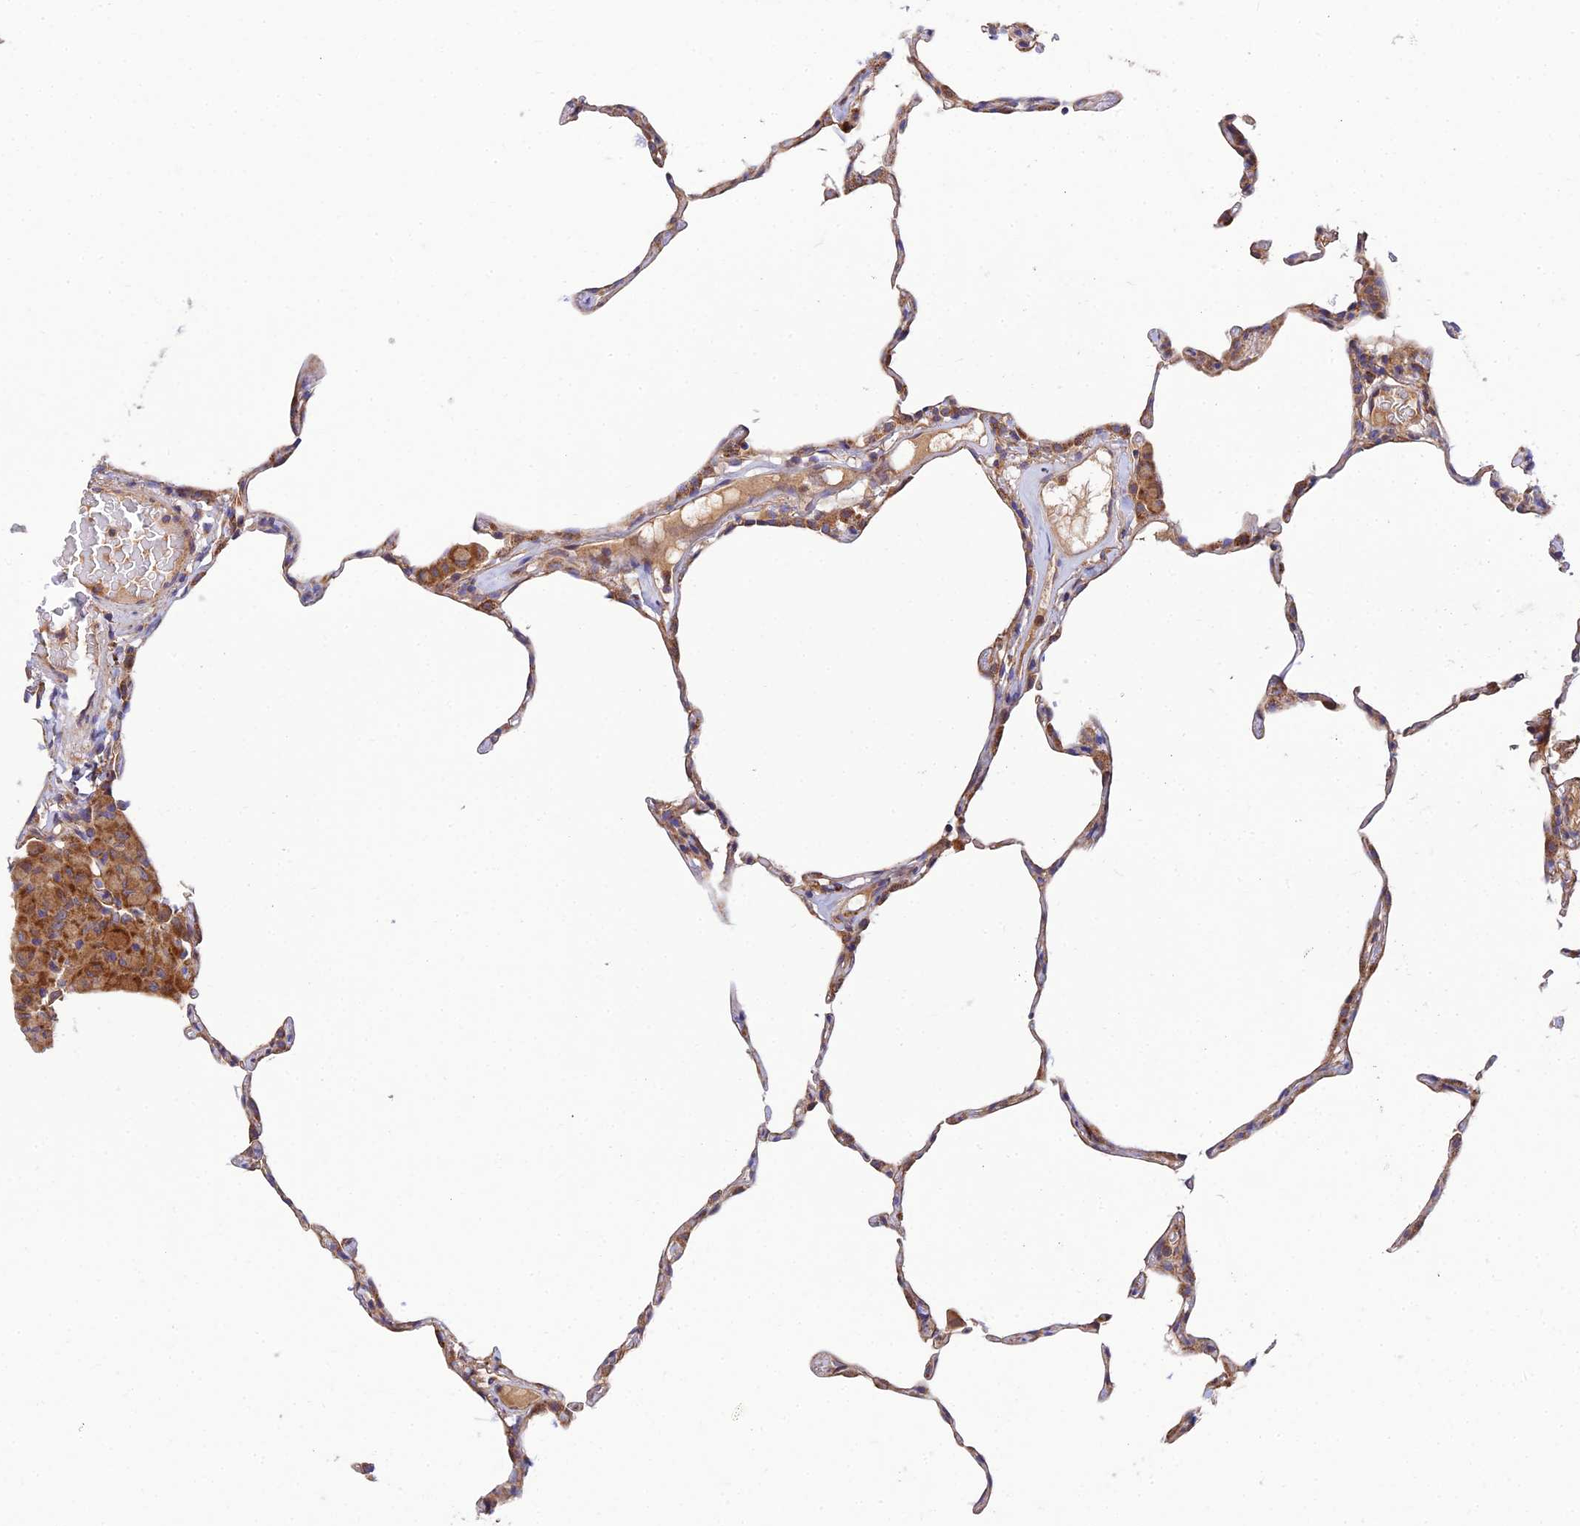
{"staining": {"intensity": "moderate", "quantity": "<25%", "location": "cytoplasmic/membranous"}, "tissue": "lung", "cell_type": "Alveolar cells", "image_type": "normal", "snomed": [{"axis": "morphology", "description": "Normal tissue, NOS"}, {"axis": "topography", "description": "Lung"}], "caption": "Protein expression analysis of normal lung exhibits moderate cytoplasmic/membranous staining in about <25% of alveolar cells. The protein of interest is shown in brown color, while the nuclei are stained blue.", "gene": "PODNL1", "patient": {"sex": "female", "age": 57}}